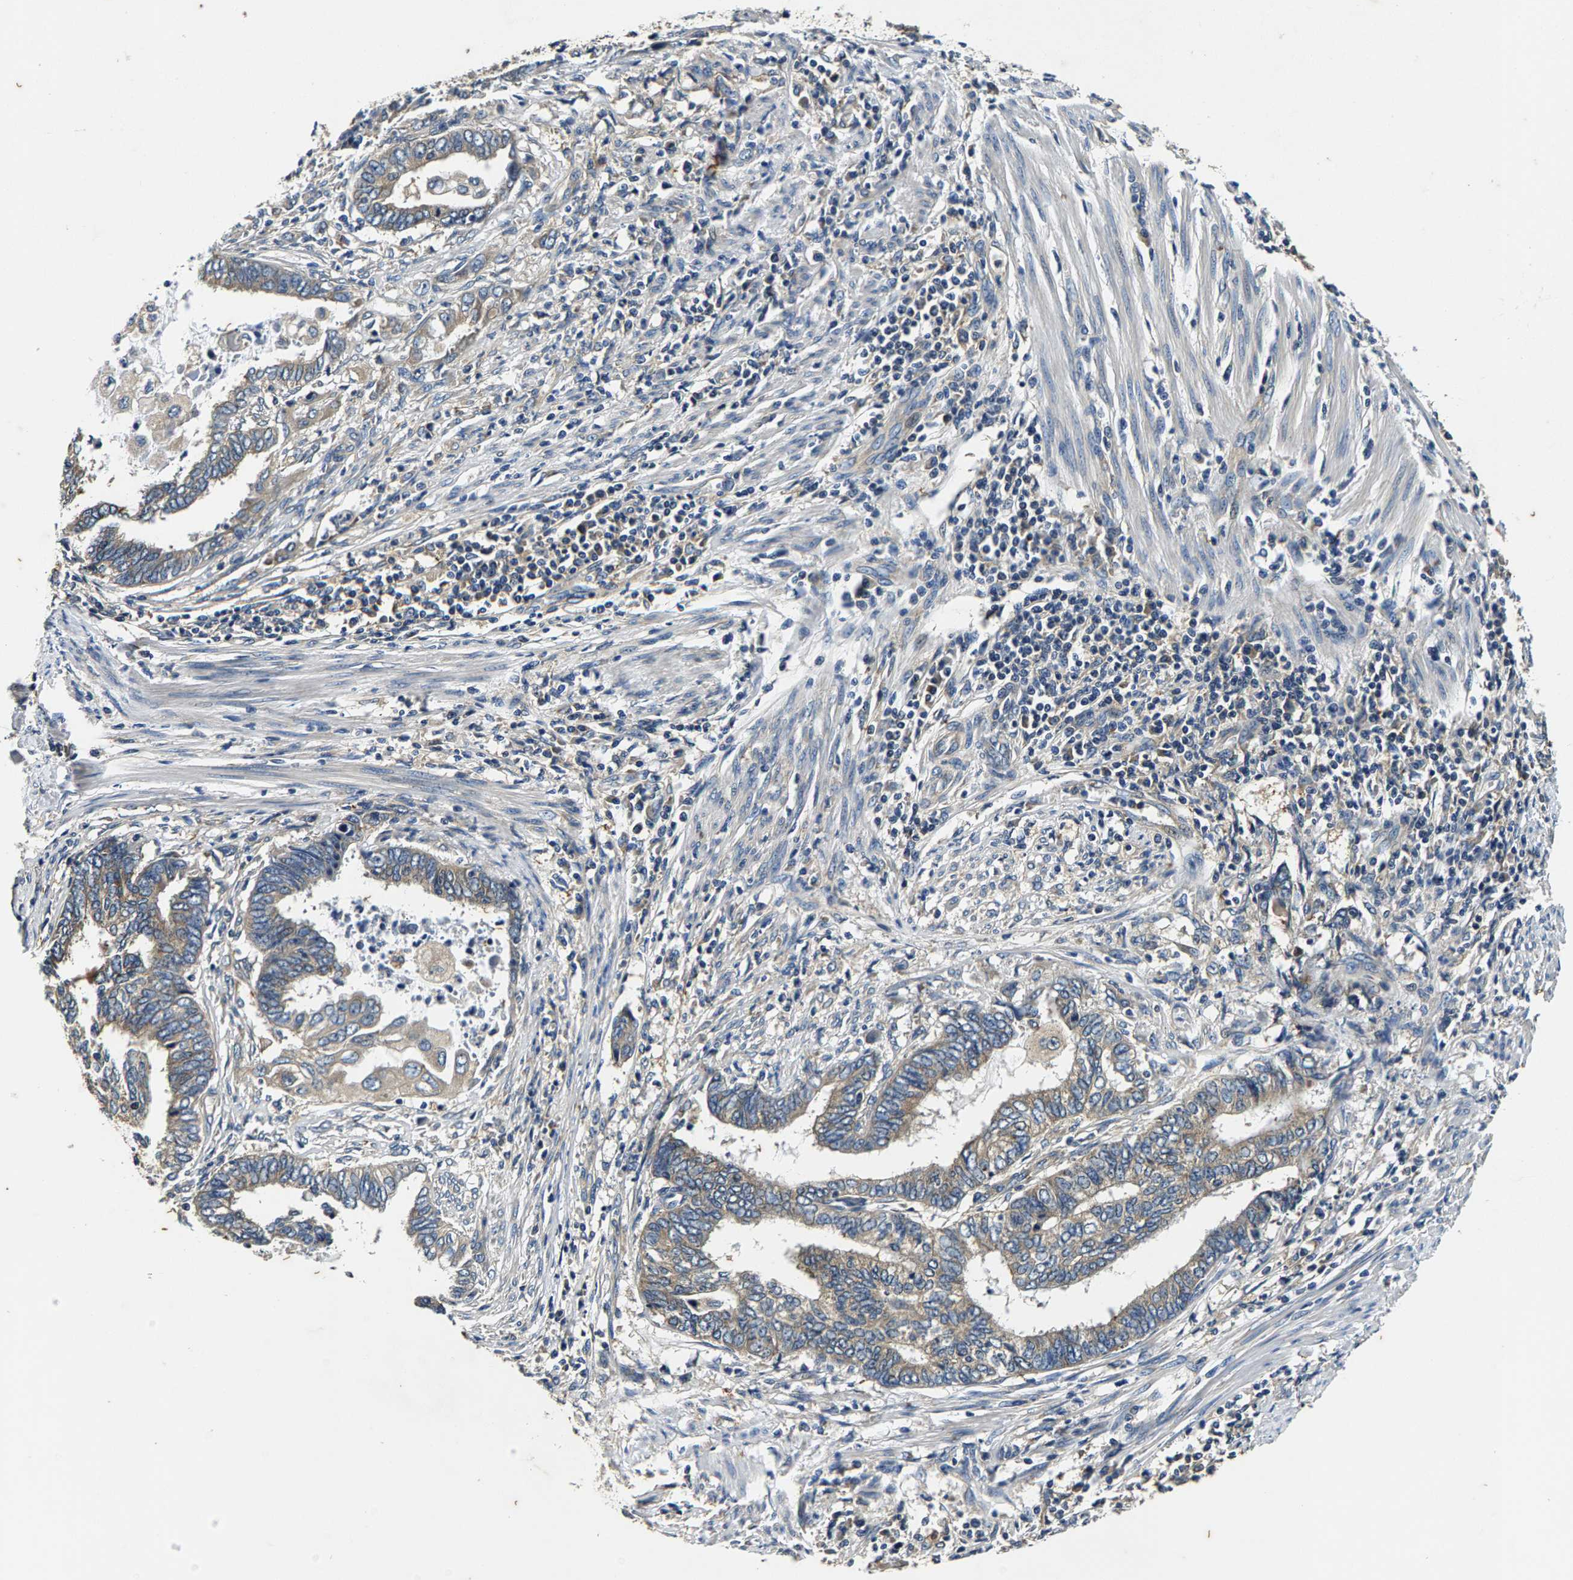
{"staining": {"intensity": "weak", "quantity": ">75%", "location": "cytoplasmic/membranous"}, "tissue": "endometrial cancer", "cell_type": "Tumor cells", "image_type": "cancer", "snomed": [{"axis": "morphology", "description": "Adenocarcinoma, NOS"}, {"axis": "topography", "description": "Uterus"}, {"axis": "topography", "description": "Endometrium"}], "caption": "A histopathology image showing weak cytoplasmic/membranous positivity in about >75% of tumor cells in endometrial cancer (adenocarcinoma), as visualized by brown immunohistochemical staining.", "gene": "PI4KB", "patient": {"sex": "female", "age": 70}}